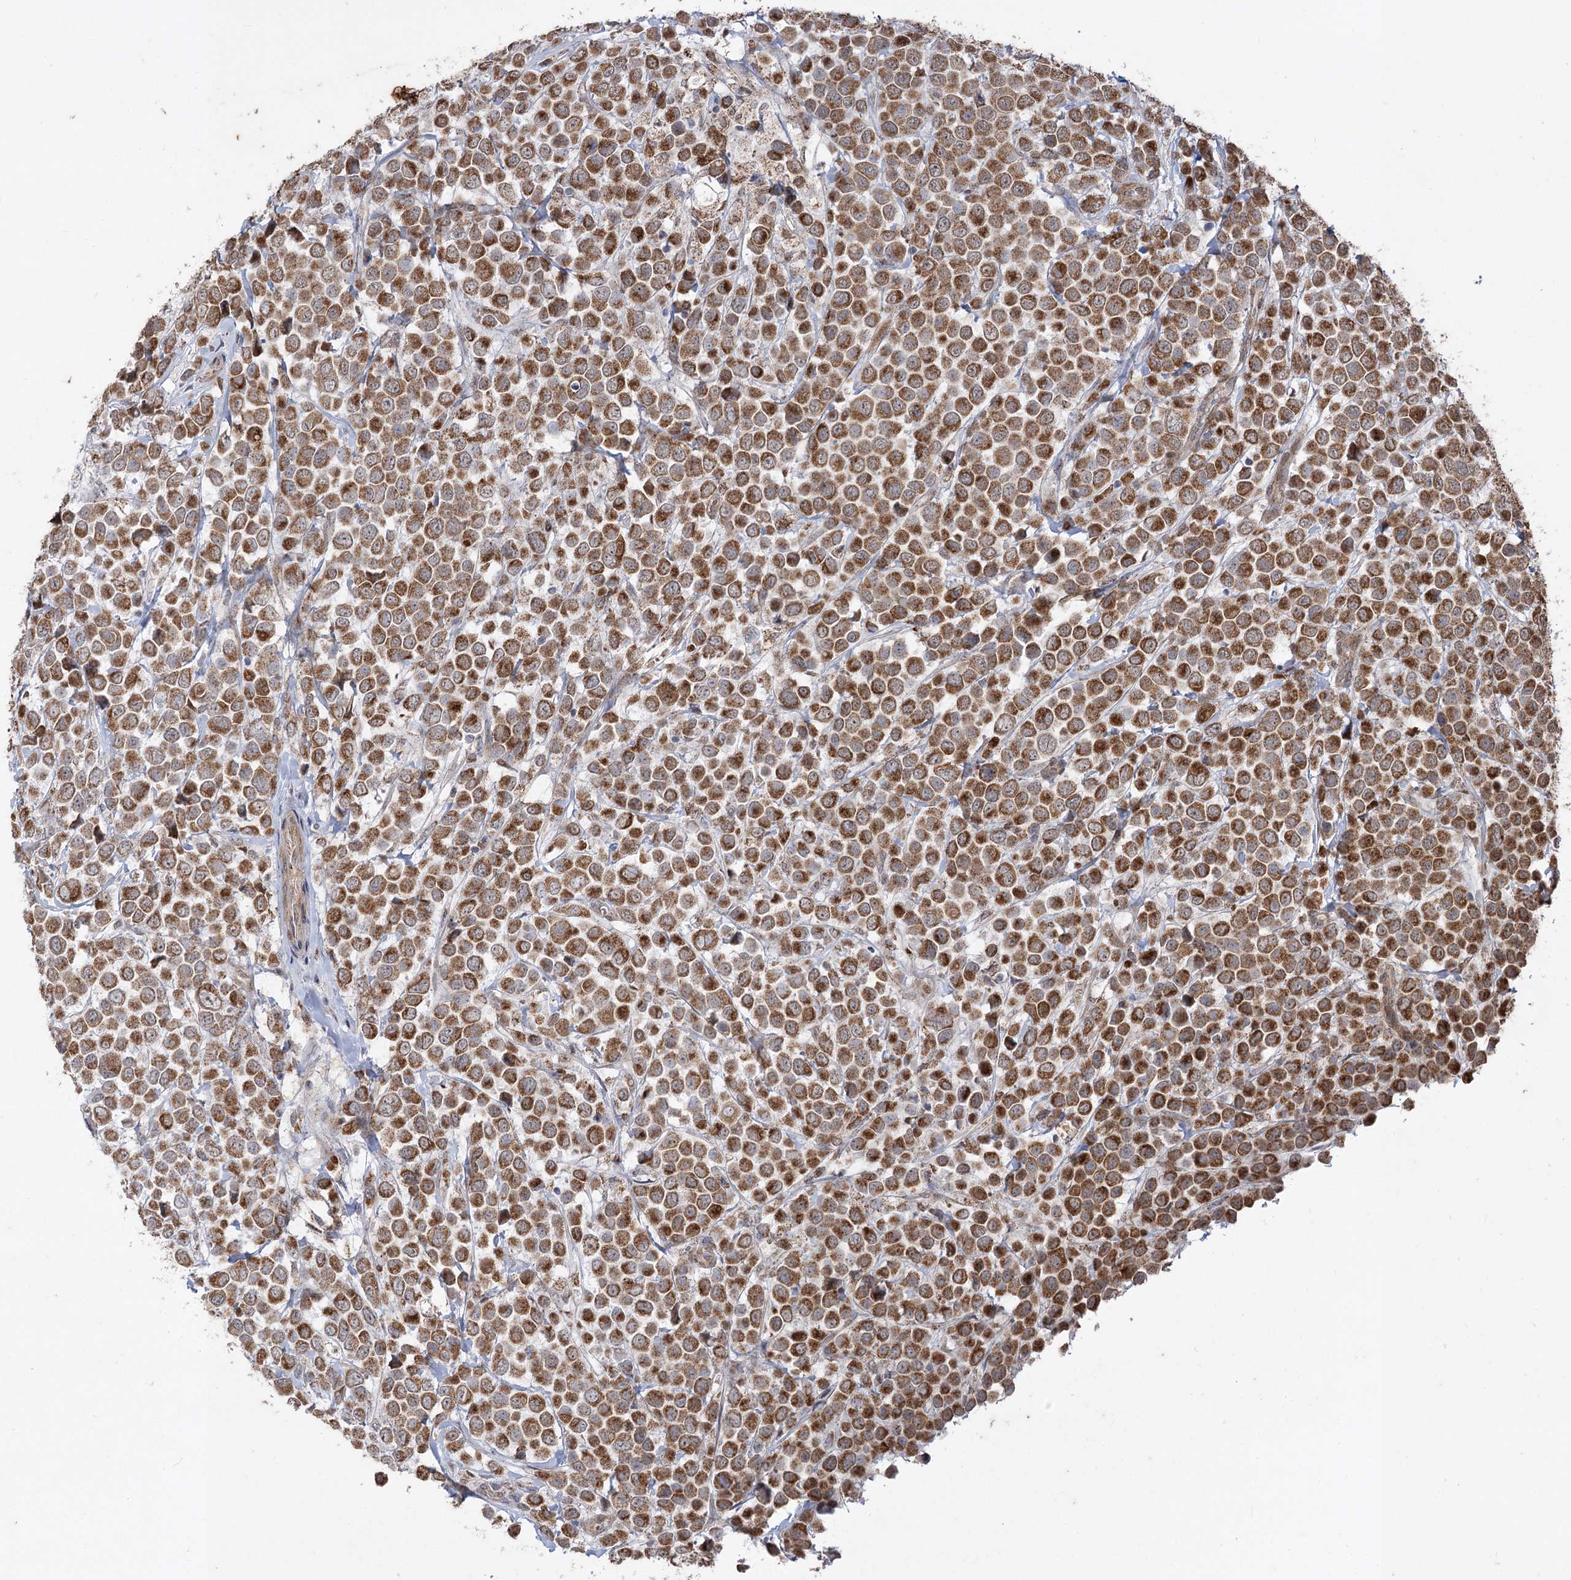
{"staining": {"intensity": "strong", "quantity": ">75%", "location": "cytoplasmic/membranous"}, "tissue": "breast cancer", "cell_type": "Tumor cells", "image_type": "cancer", "snomed": [{"axis": "morphology", "description": "Duct carcinoma"}, {"axis": "topography", "description": "Breast"}], "caption": "Breast cancer (infiltrating ductal carcinoma) was stained to show a protein in brown. There is high levels of strong cytoplasmic/membranous positivity in about >75% of tumor cells.", "gene": "ZSCAN23", "patient": {"sex": "female", "age": 61}}